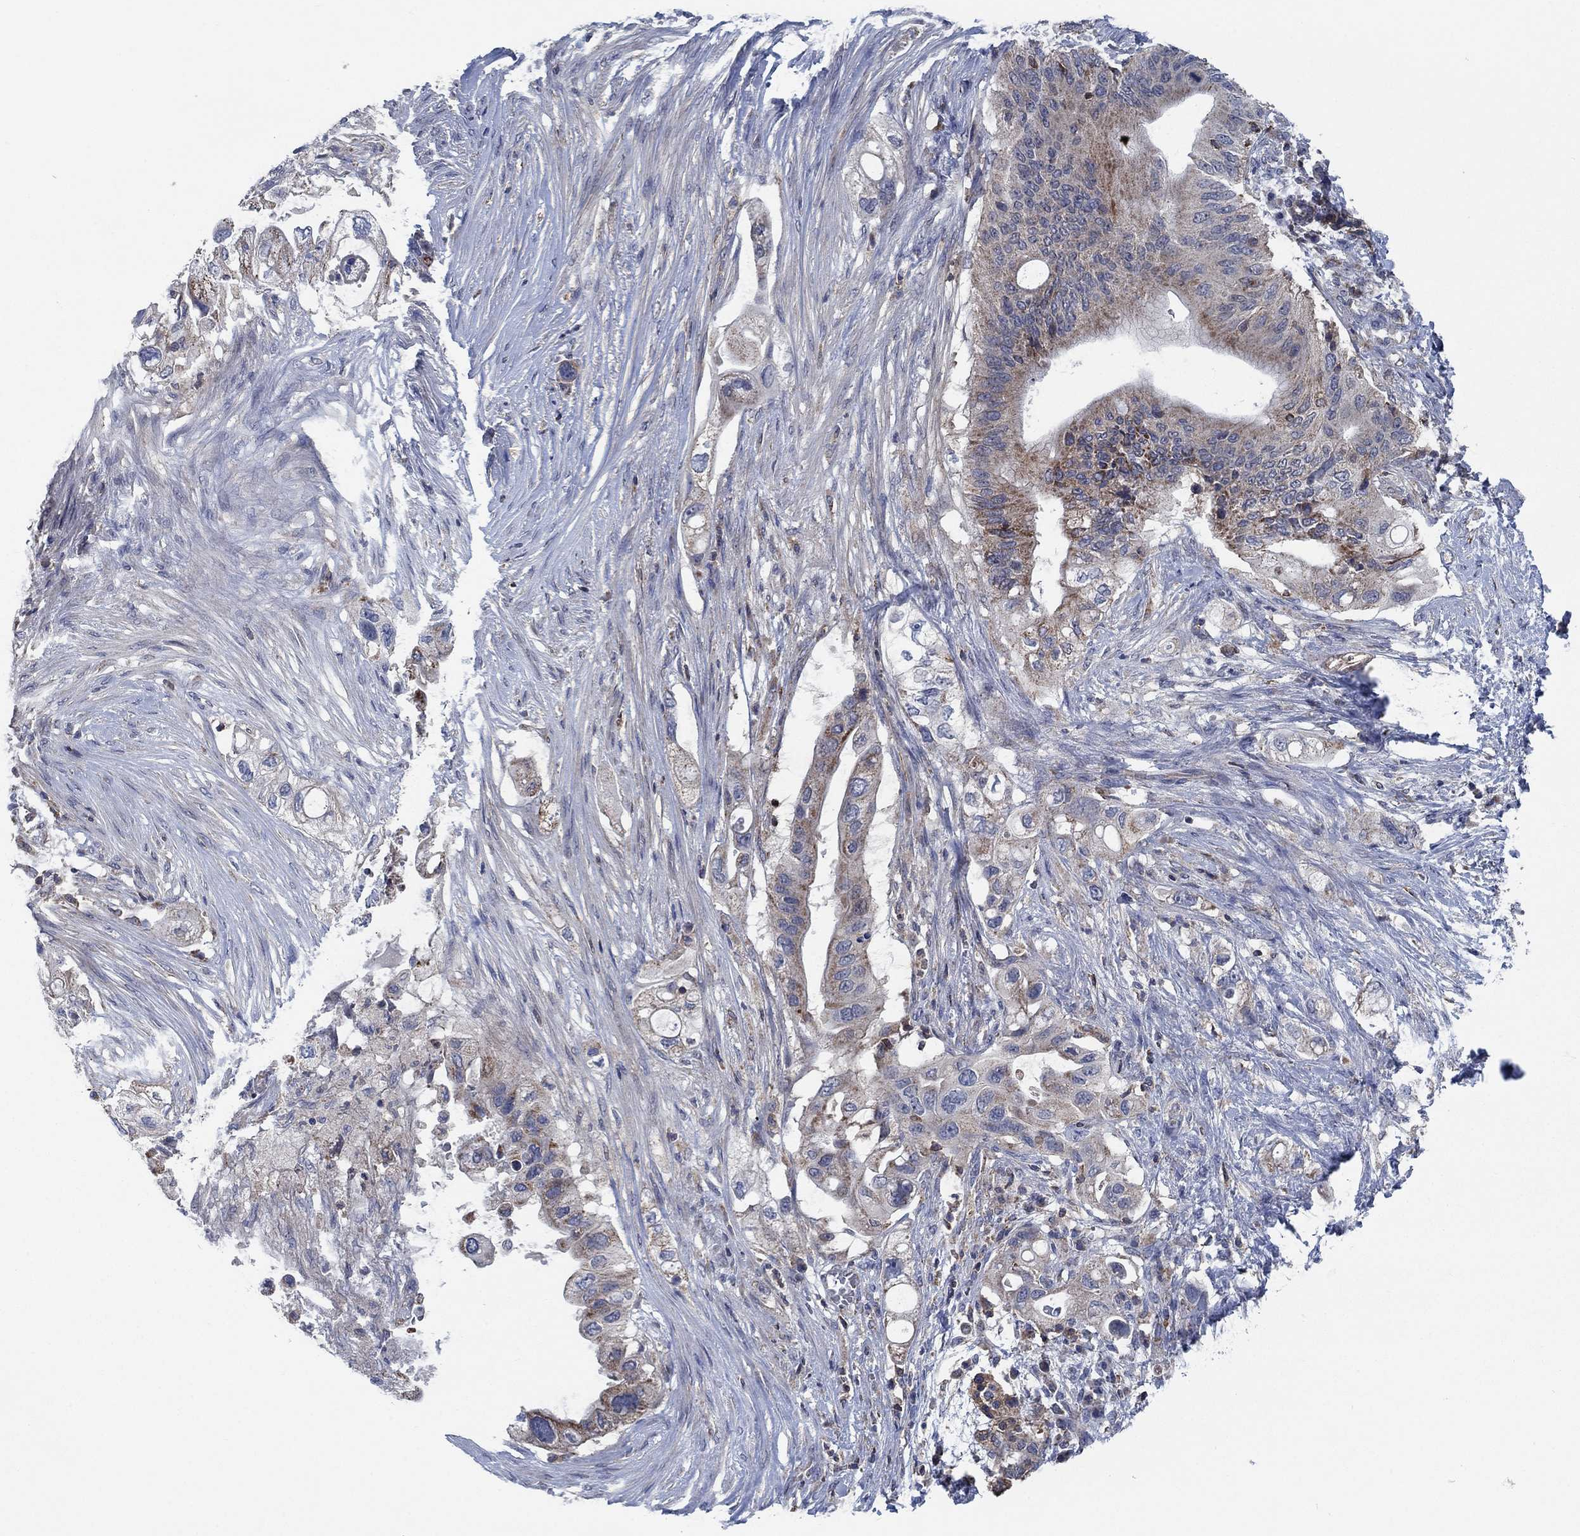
{"staining": {"intensity": "weak", "quantity": ">75%", "location": "cytoplasmic/membranous"}, "tissue": "pancreatic cancer", "cell_type": "Tumor cells", "image_type": "cancer", "snomed": [{"axis": "morphology", "description": "Adenocarcinoma, NOS"}, {"axis": "topography", "description": "Pancreas"}], "caption": "A high-resolution image shows IHC staining of pancreatic adenocarcinoma, which exhibits weak cytoplasmic/membranous positivity in about >75% of tumor cells.", "gene": "STXBP6", "patient": {"sex": "female", "age": 72}}